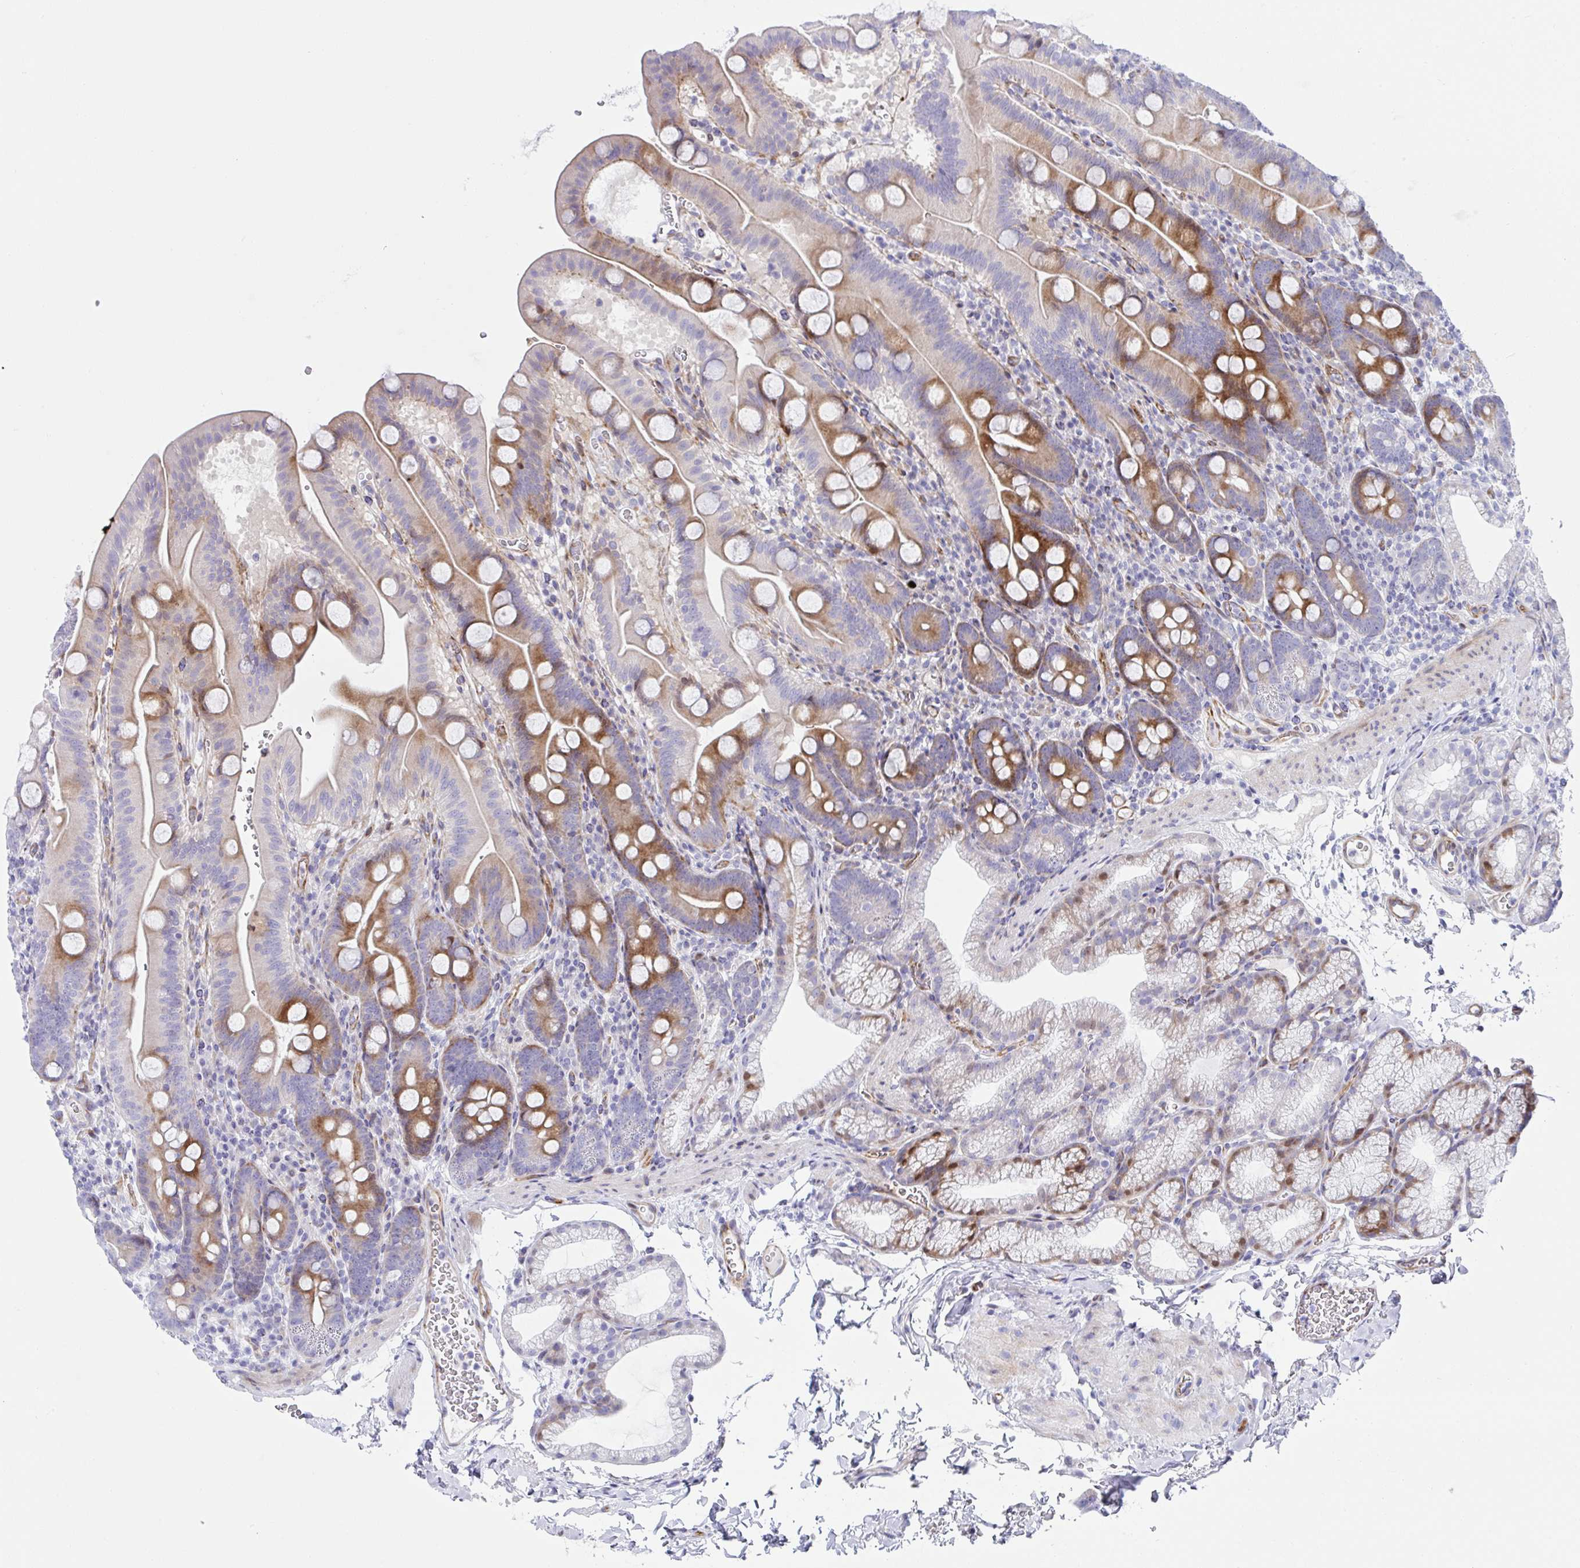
{"staining": {"intensity": "moderate", "quantity": "<25%", "location": "cytoplasmic/membranous"}, "tissue": "duodenum", "cell_type": "Glandular cells", "image_type": "normal", "snomed": [{"axis": "morphology", "description": "Normal tissue, NOS"}, {"axis": "topography", "description": "Duodenum"}], "caption": "Glandular cells show low levels of moderate cytoplasmic/membranous staining in approximately <25% of cells in benign duodenum. (DAB = brown stain, brightfield microscopy at high magnification).", "gene": "ZNF713", "patient": {"sex": "male", "age": 59}}